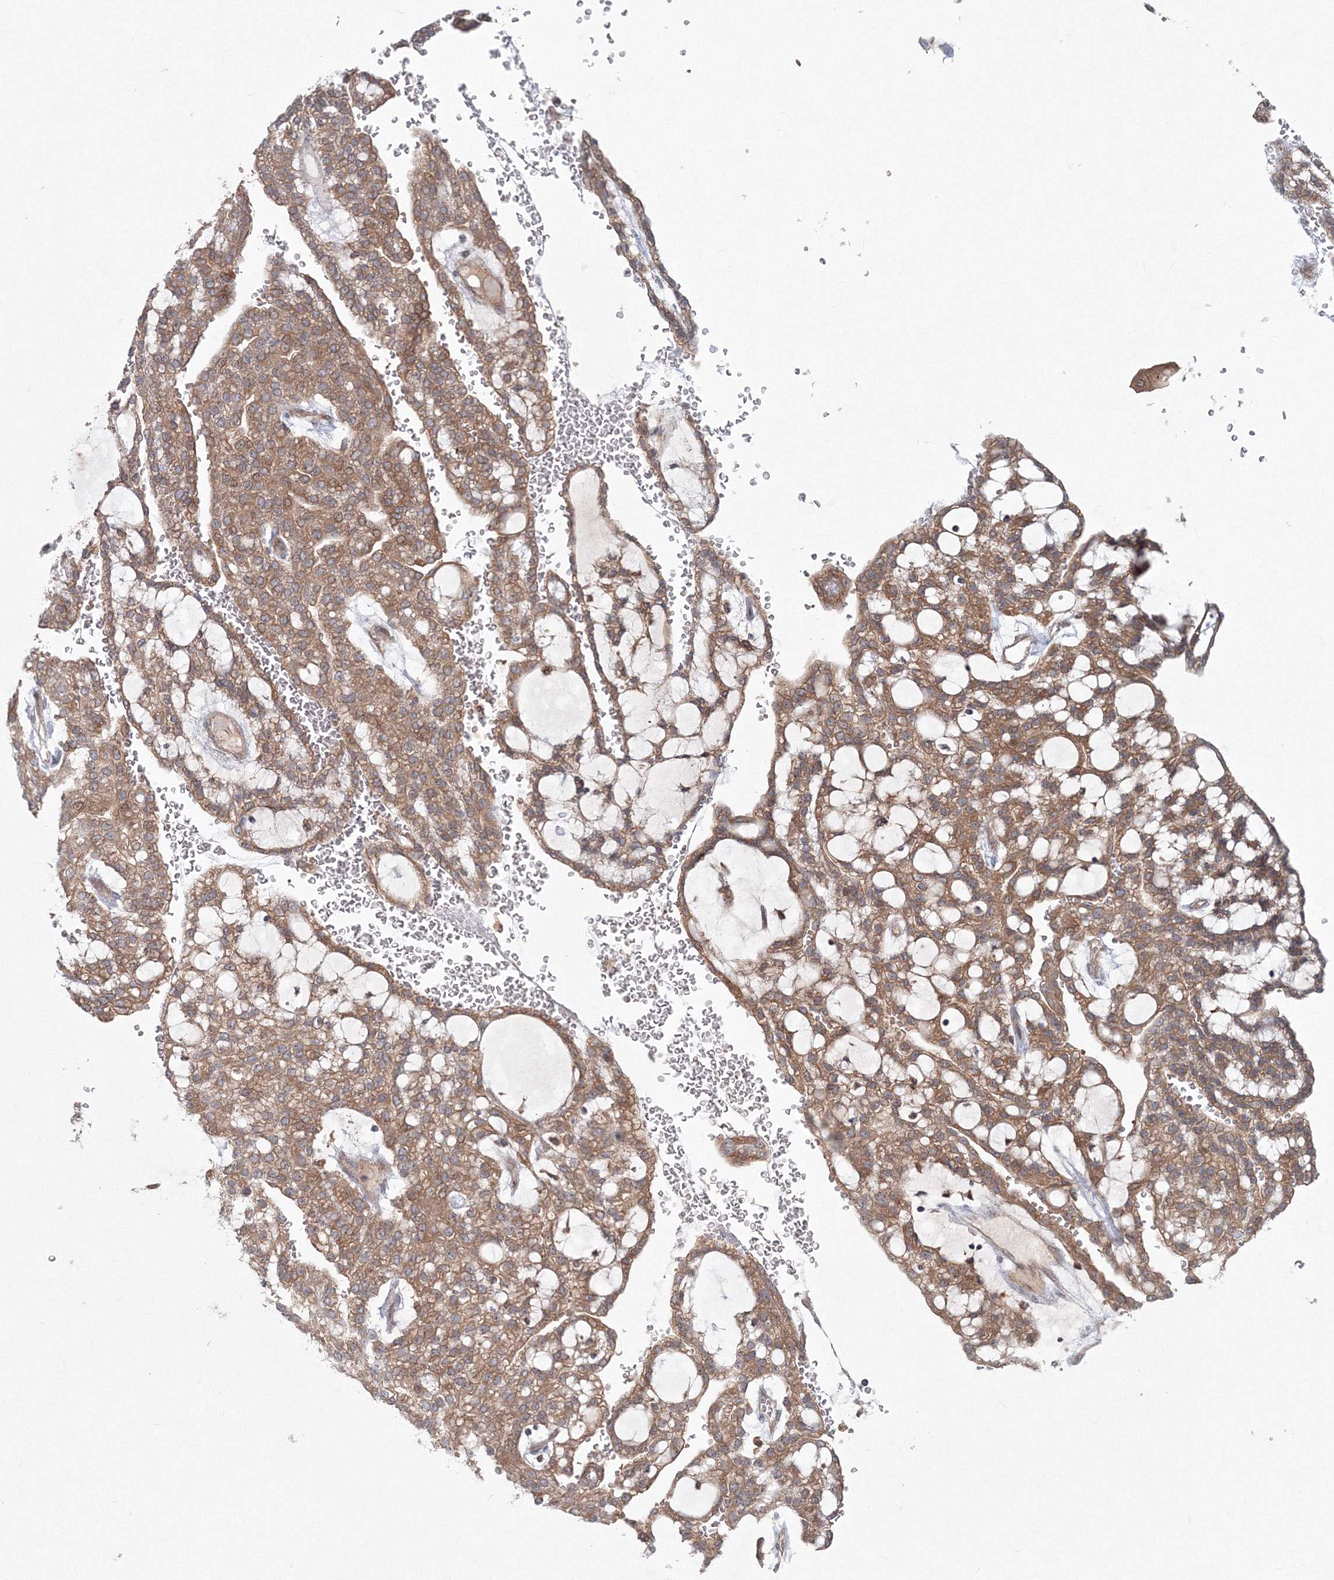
{"staining": {"intensity": "moderate", "quantity": ">75%", "location": "cytoplasmic/membranous"}, "tissue": "renal cancer", "cell_type": "Tumor cells", "image_type": "cancer", "snomed": [{"axis": "morphology", "description": "Adenocarcinoma, NOS"}, {"axis": "topography", "description": "Kidney"}], "caption": "Immunohistochemistry (IHC) image of neoplastic tissue: human renal cancer stained using immunohistochemistry reveals medium levels of moderate protein expression localized specifically in the cytoplasmic/membranous of tumor cells, appearing as a cytoplasmic/membranous brown color.", "gene": "MKRN2", "patient": {"sex": "male", "age": 63}}